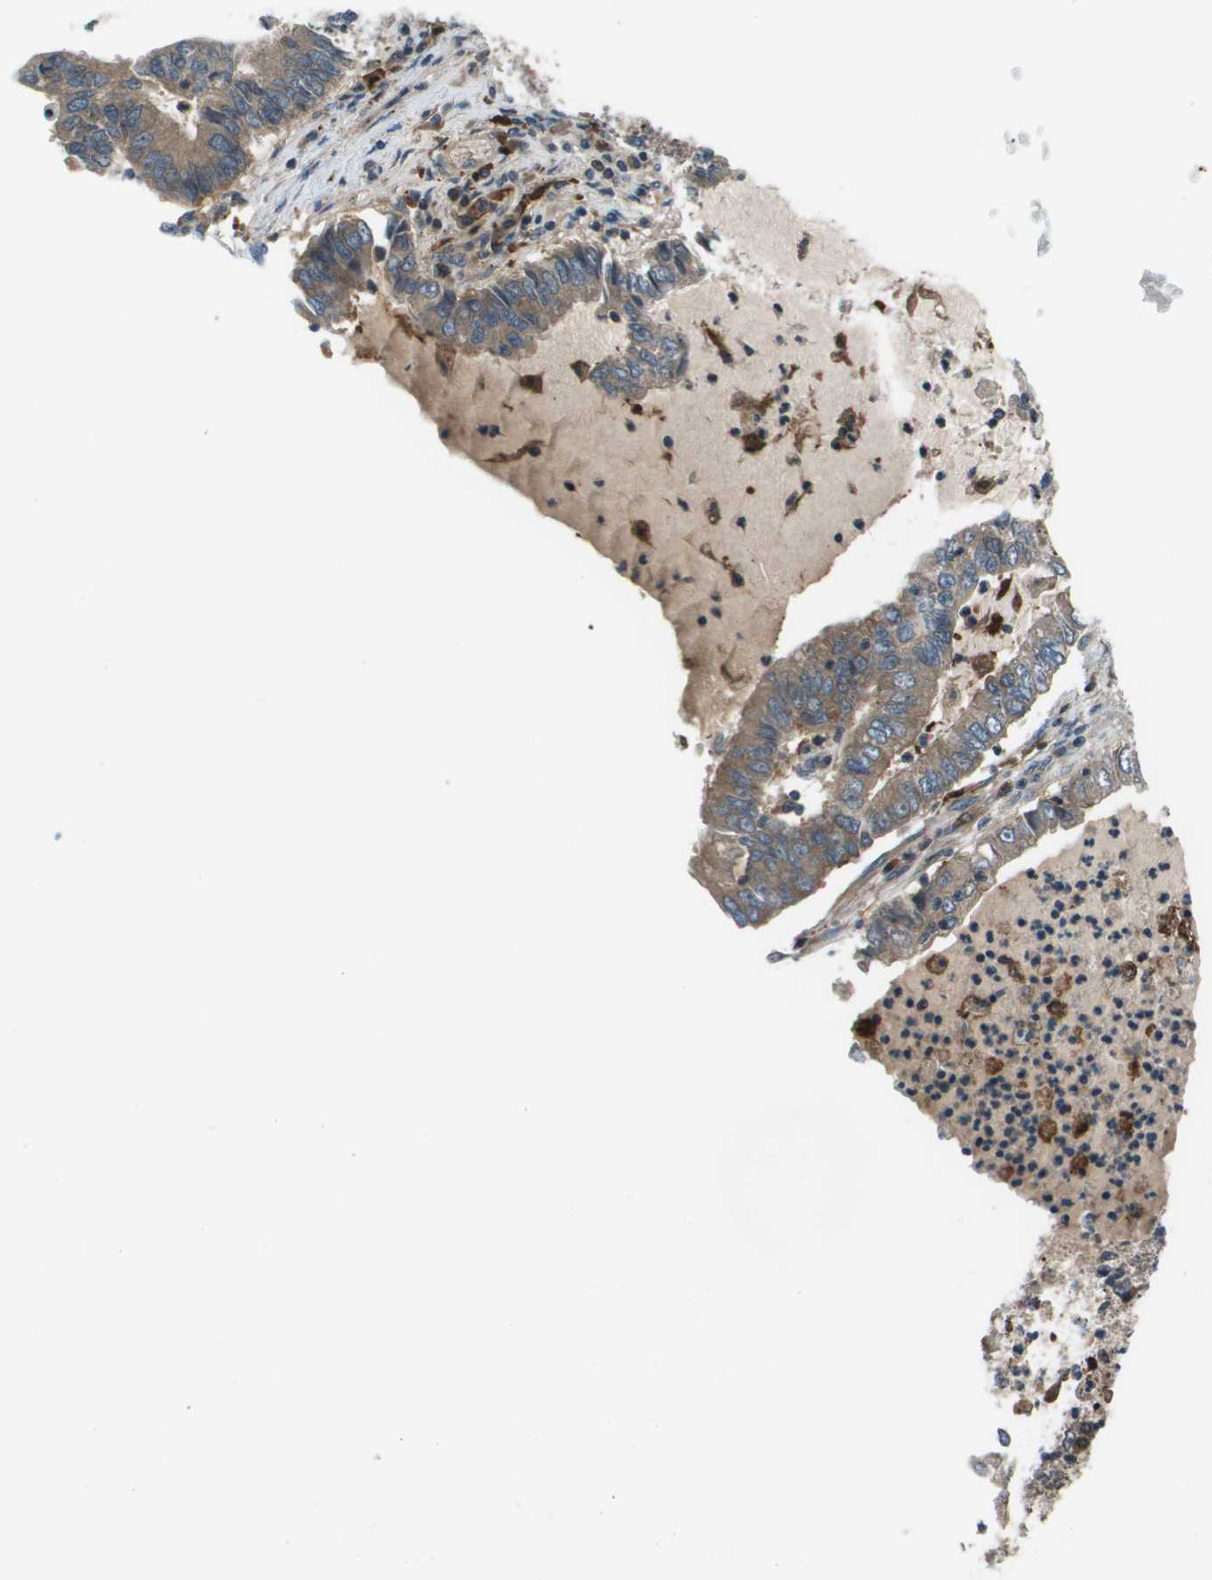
{"staining": {"intensity": "moderate", "quantity": ">75%", "location": "cytoplasmic/membranous"}, "tissue": "lung cancer", "cell_type": "Tumor cells", "image_type": "cancer", "snomed": [{"axis": "morphology", "description": "Adenocarcinoma, NOS"}, {"axis": "topography", "description": "Lung"}], "caption": "There is medium levels of moderate cytoplasmic/membranous positivity in tumor cells of lung cancer (adenocarcinoma), as demonstrated by immunohistochemical staining (brown color).", "gene": "EIF3B", "patient": {"sex": "female", "age": 51}}